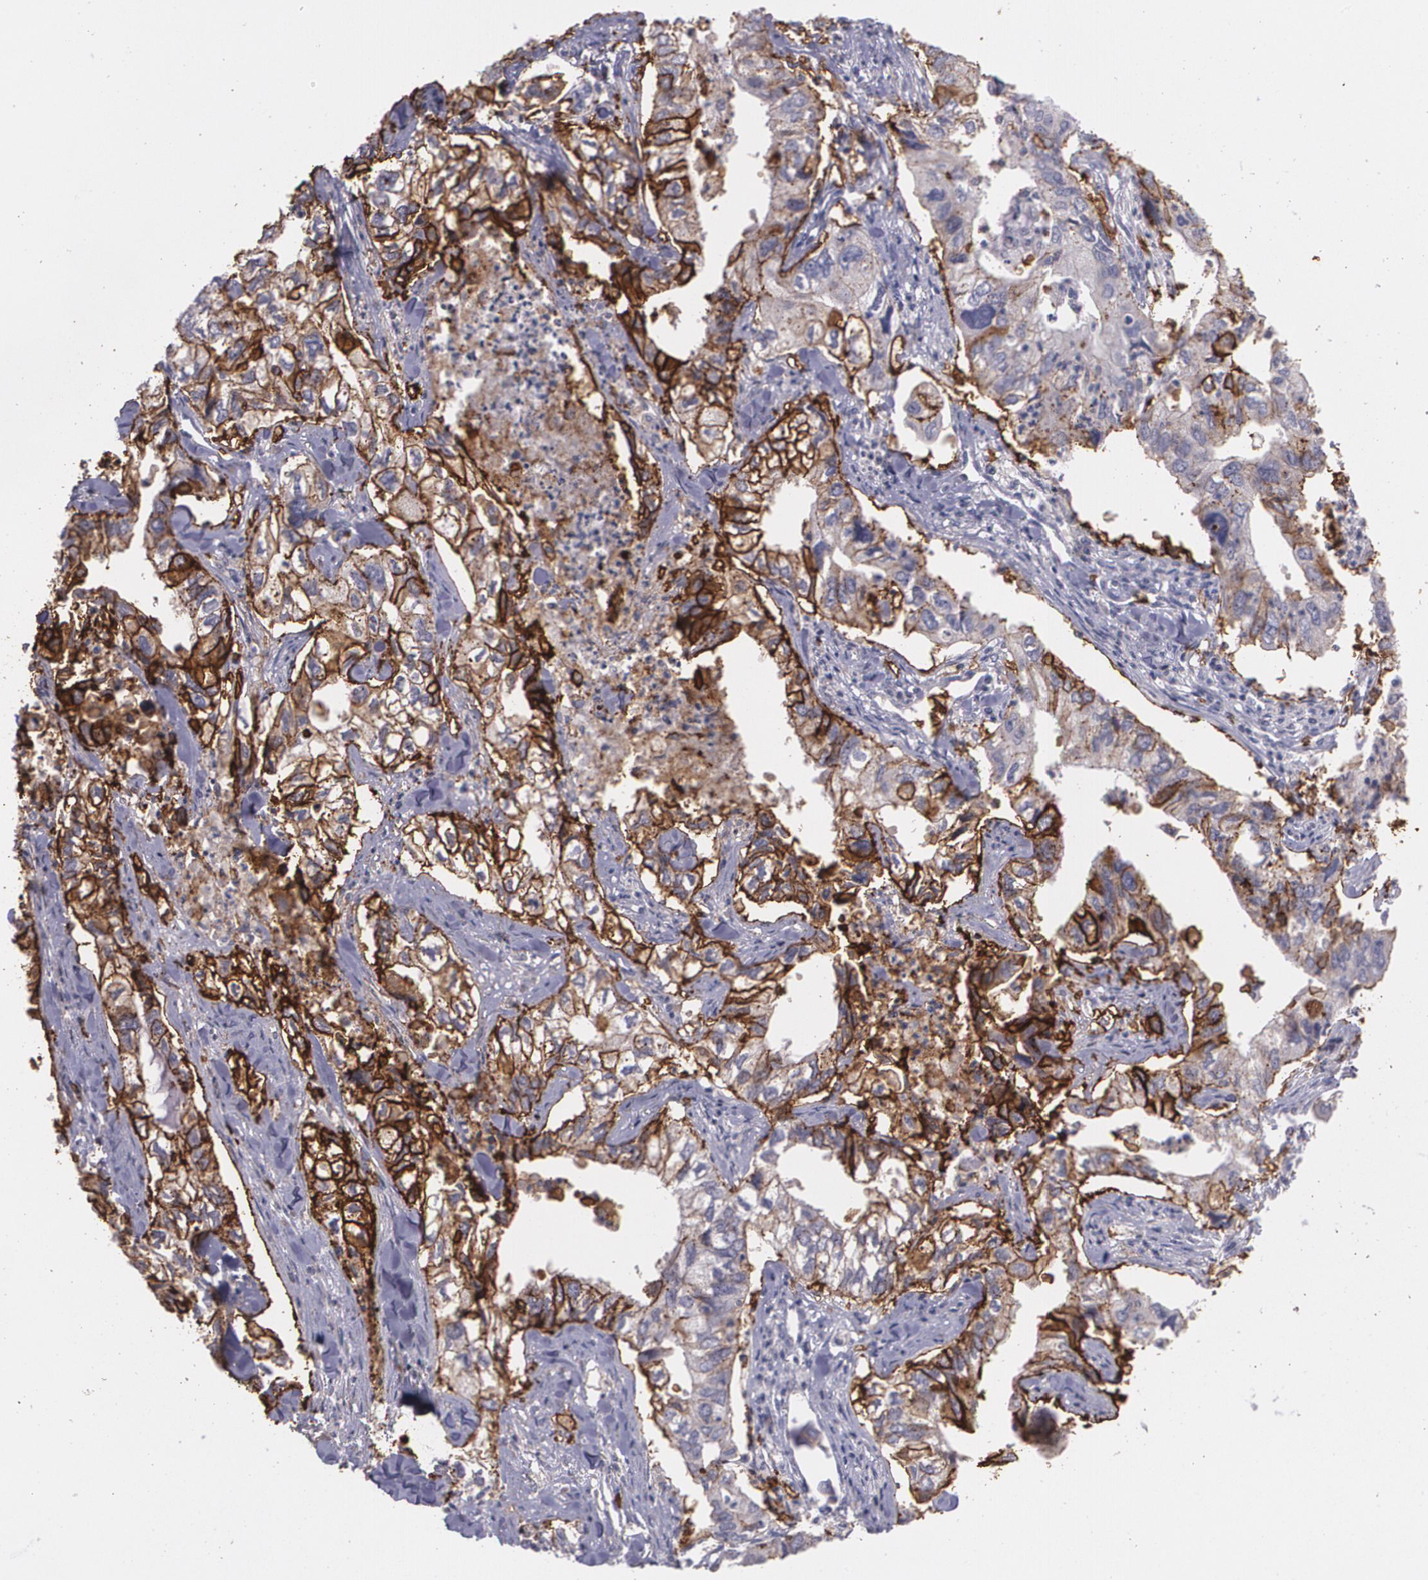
{"staining": {"intensity": "strong", "quantity": ">75%", "location": "cytoplasmic/membranous"}, "tissue": "lung cancer", "cell_type": "Tumor cells", "image_type": "cancer", "snomed": [{"axis": "morphology", "description": "Adenocarcinoma, NOS"}, {"axis": "topography", "description": "Lung"}], "caption": "Immunohistochemical staining of human lung adenocarcinoma displays strong cytoplasmic/membranous protein staining in approximately >75% of tumor cells. The protein of interest is shown in brown color, while the nuclei are stained blue.", "gene": "SLC2A1", "patient": {"sex": "male", "age": 48}}